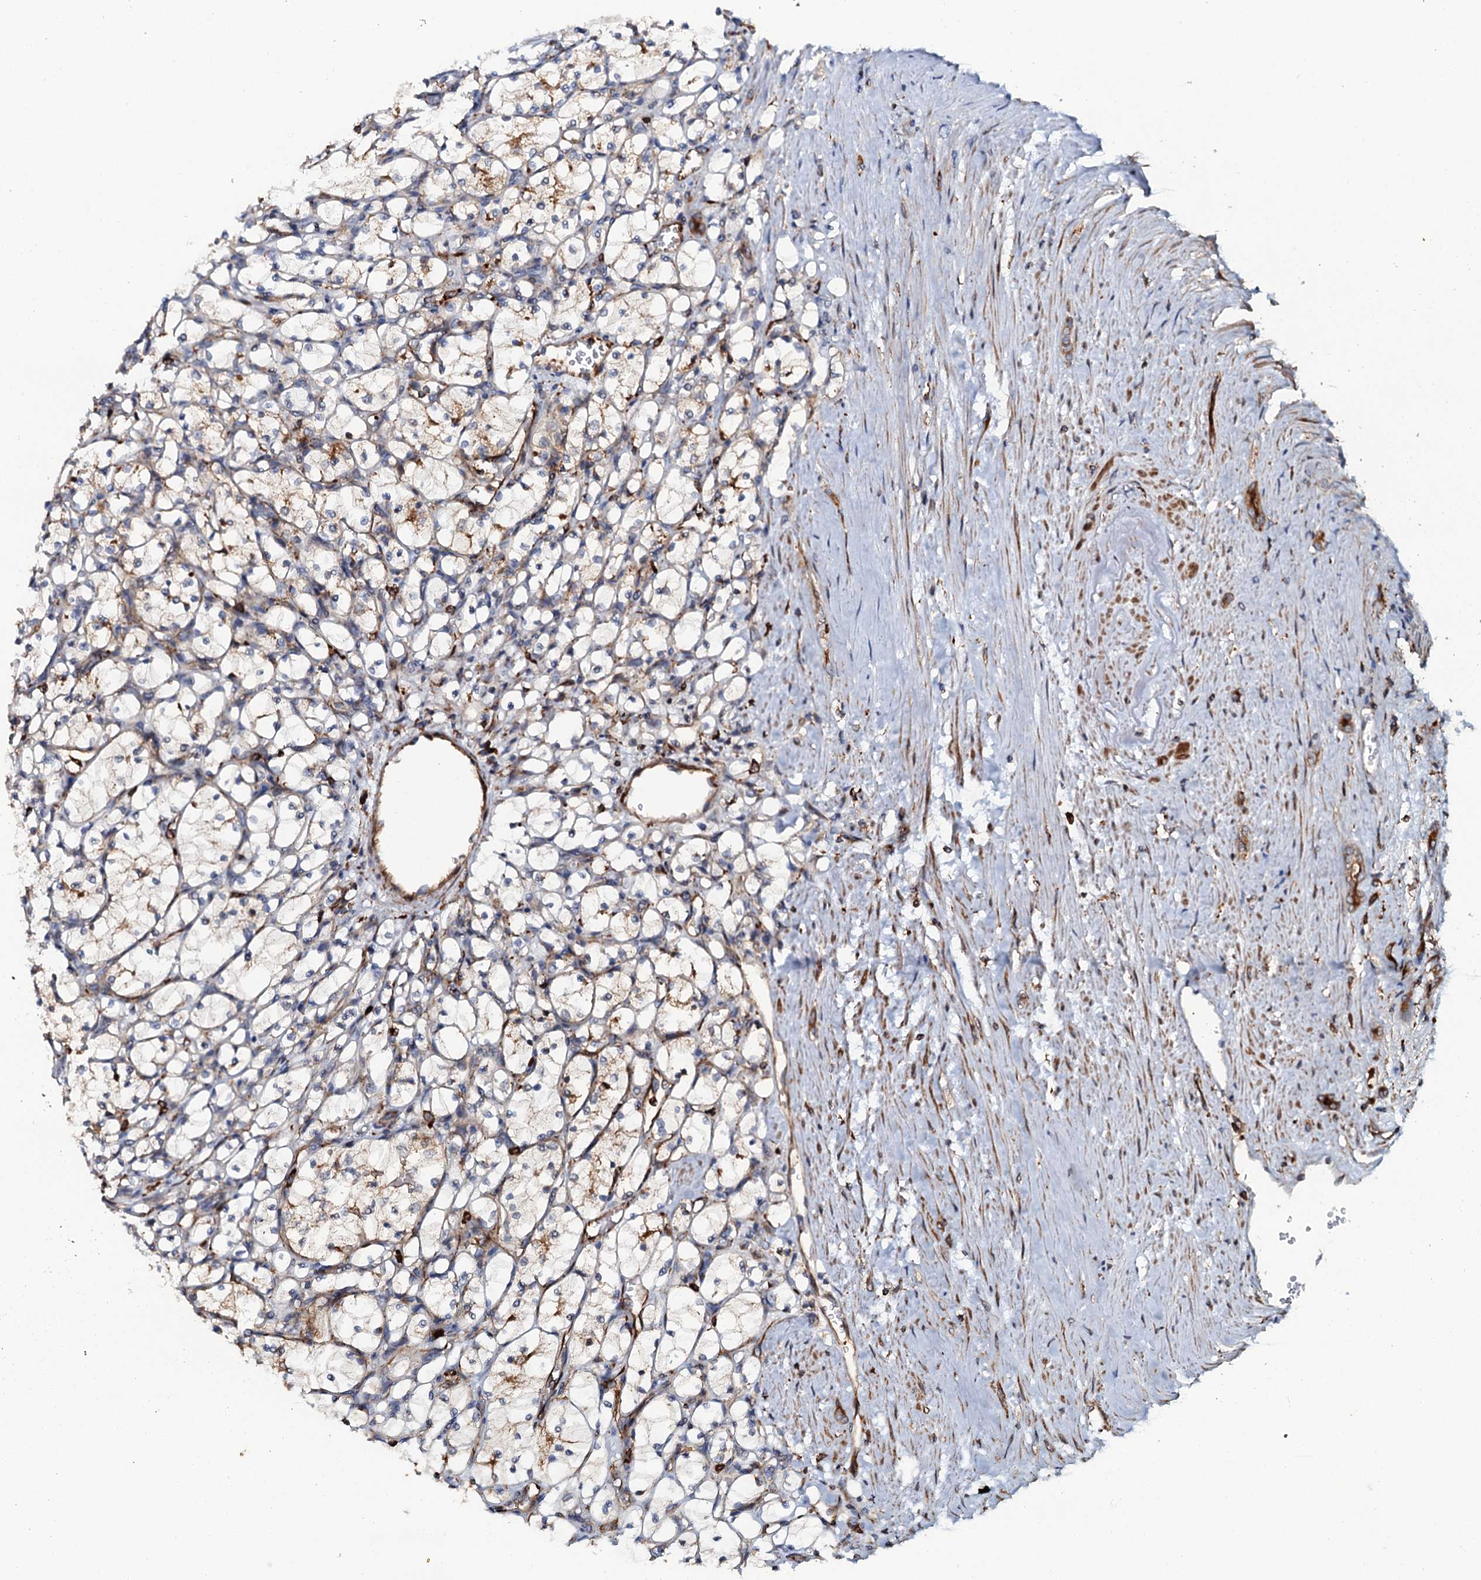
{"staining": {"intensity": "weak", "quantity": "25%-75%", "location": "cytoplasmic/membranous"}, "tissue": "renal cancer", "cell_type": "Tumor cells", "image_type": "cancer", "snomed": [{"axis": "morphology", "description": "Adenocarcinoma, NOS"}, {"axis": "topography", "description": "Kidney"}], "caption": "A high-resolution image shows IHC staining of renal adenocarcinoma, which displays weak cytoplasmic/membranous positivity in approximately 25%-75% of tumor cells.", "gene": "VAMP8", "patient": {"sex": "female", "age": 69}}